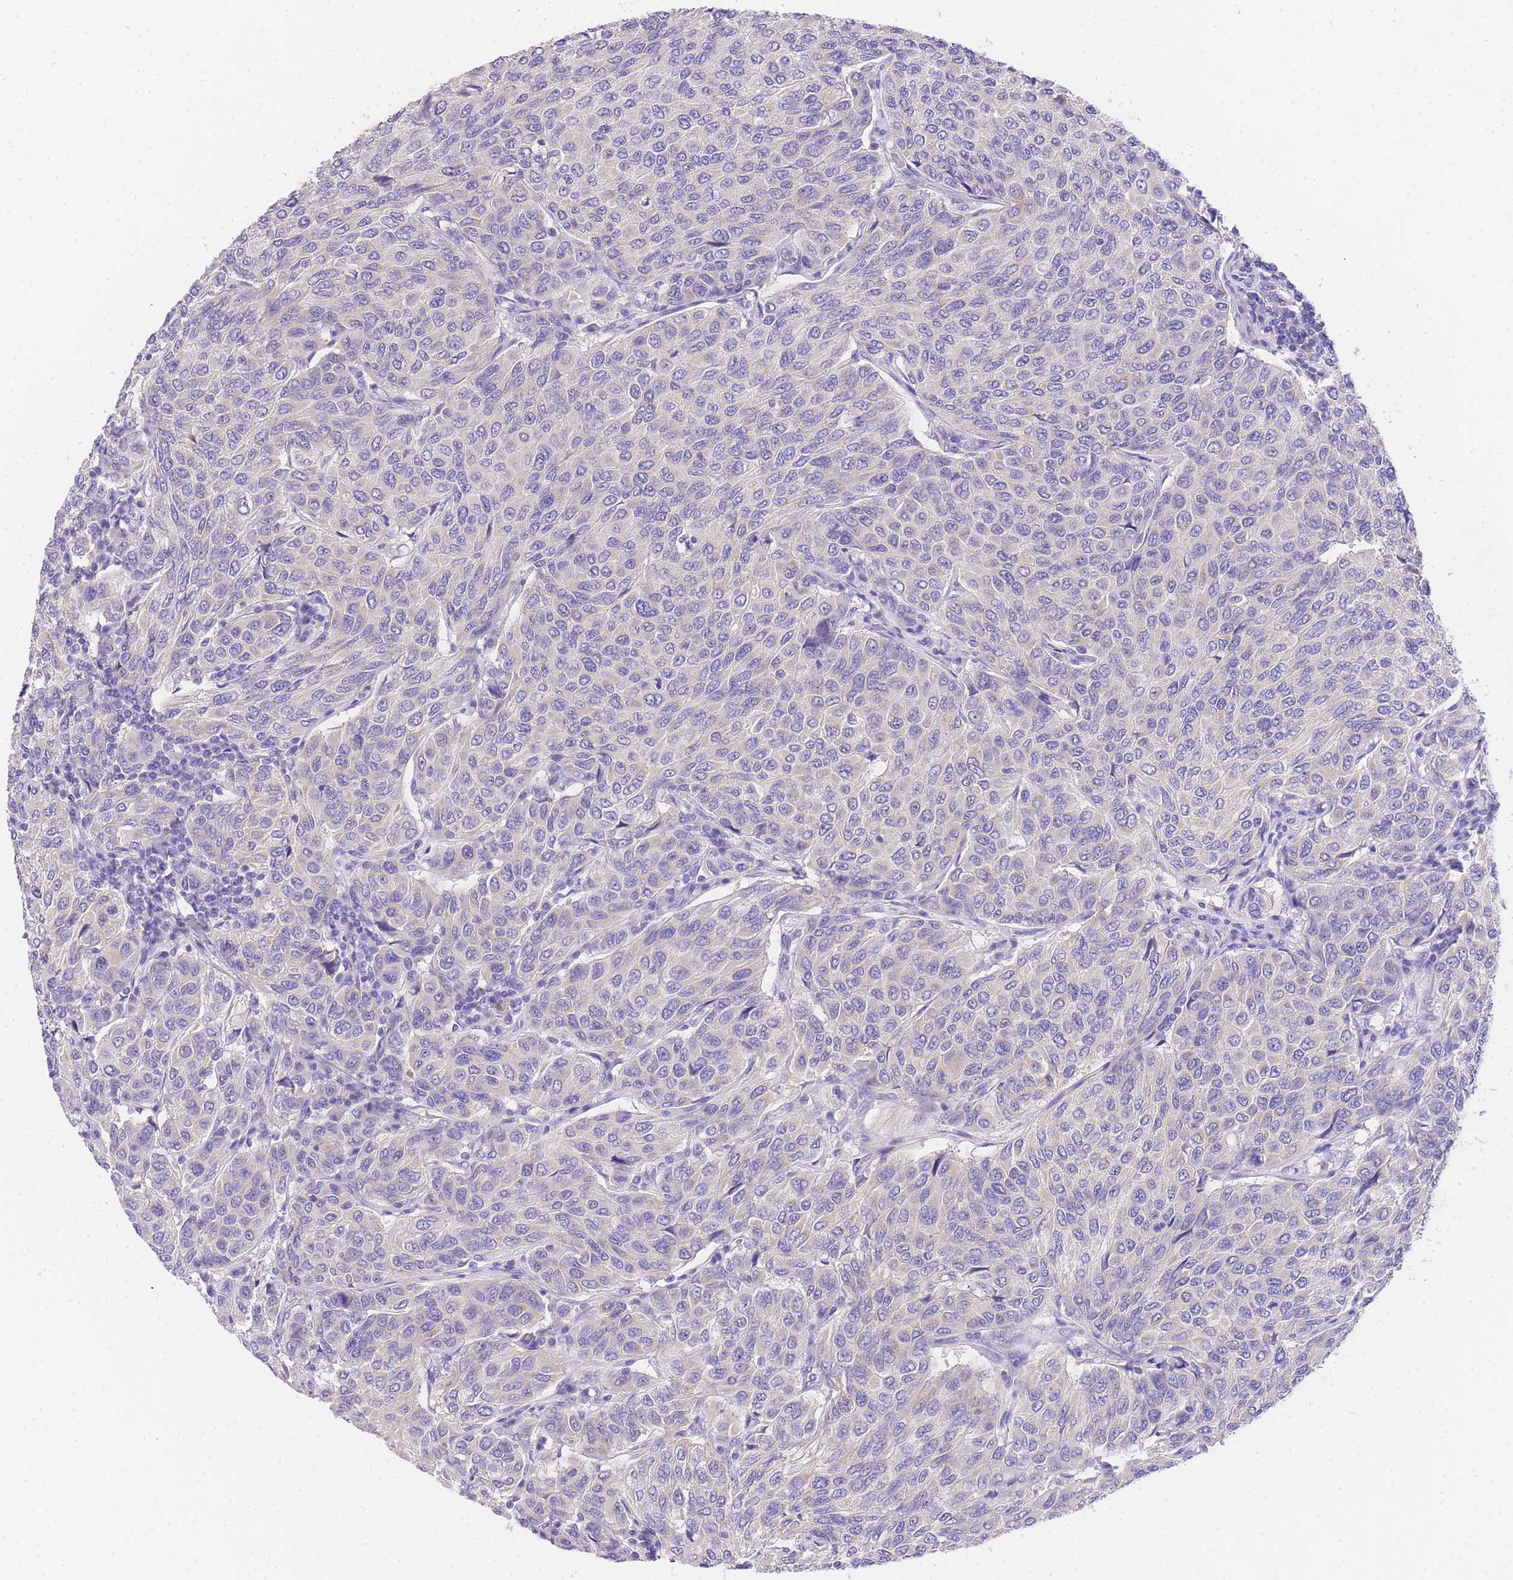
{"staining": {"intensity": "negative", "quantity": "none", "location": "none"}, "tissue": "breast cancer", "cell_type": "Tumor cells", "image_type": "cancer", "snomed": [{"axis": "morphology", "description": "Duct carcinoma"}, {"axis": "topography", "description": "Breast"}], "caption": "Photomicrograph shows no protein positivity in tumor cells of infiltrating ductal carcinoma (breast) tissue.", "gene": "EPN2", "patient": {"sex": "female", "age": 55}}